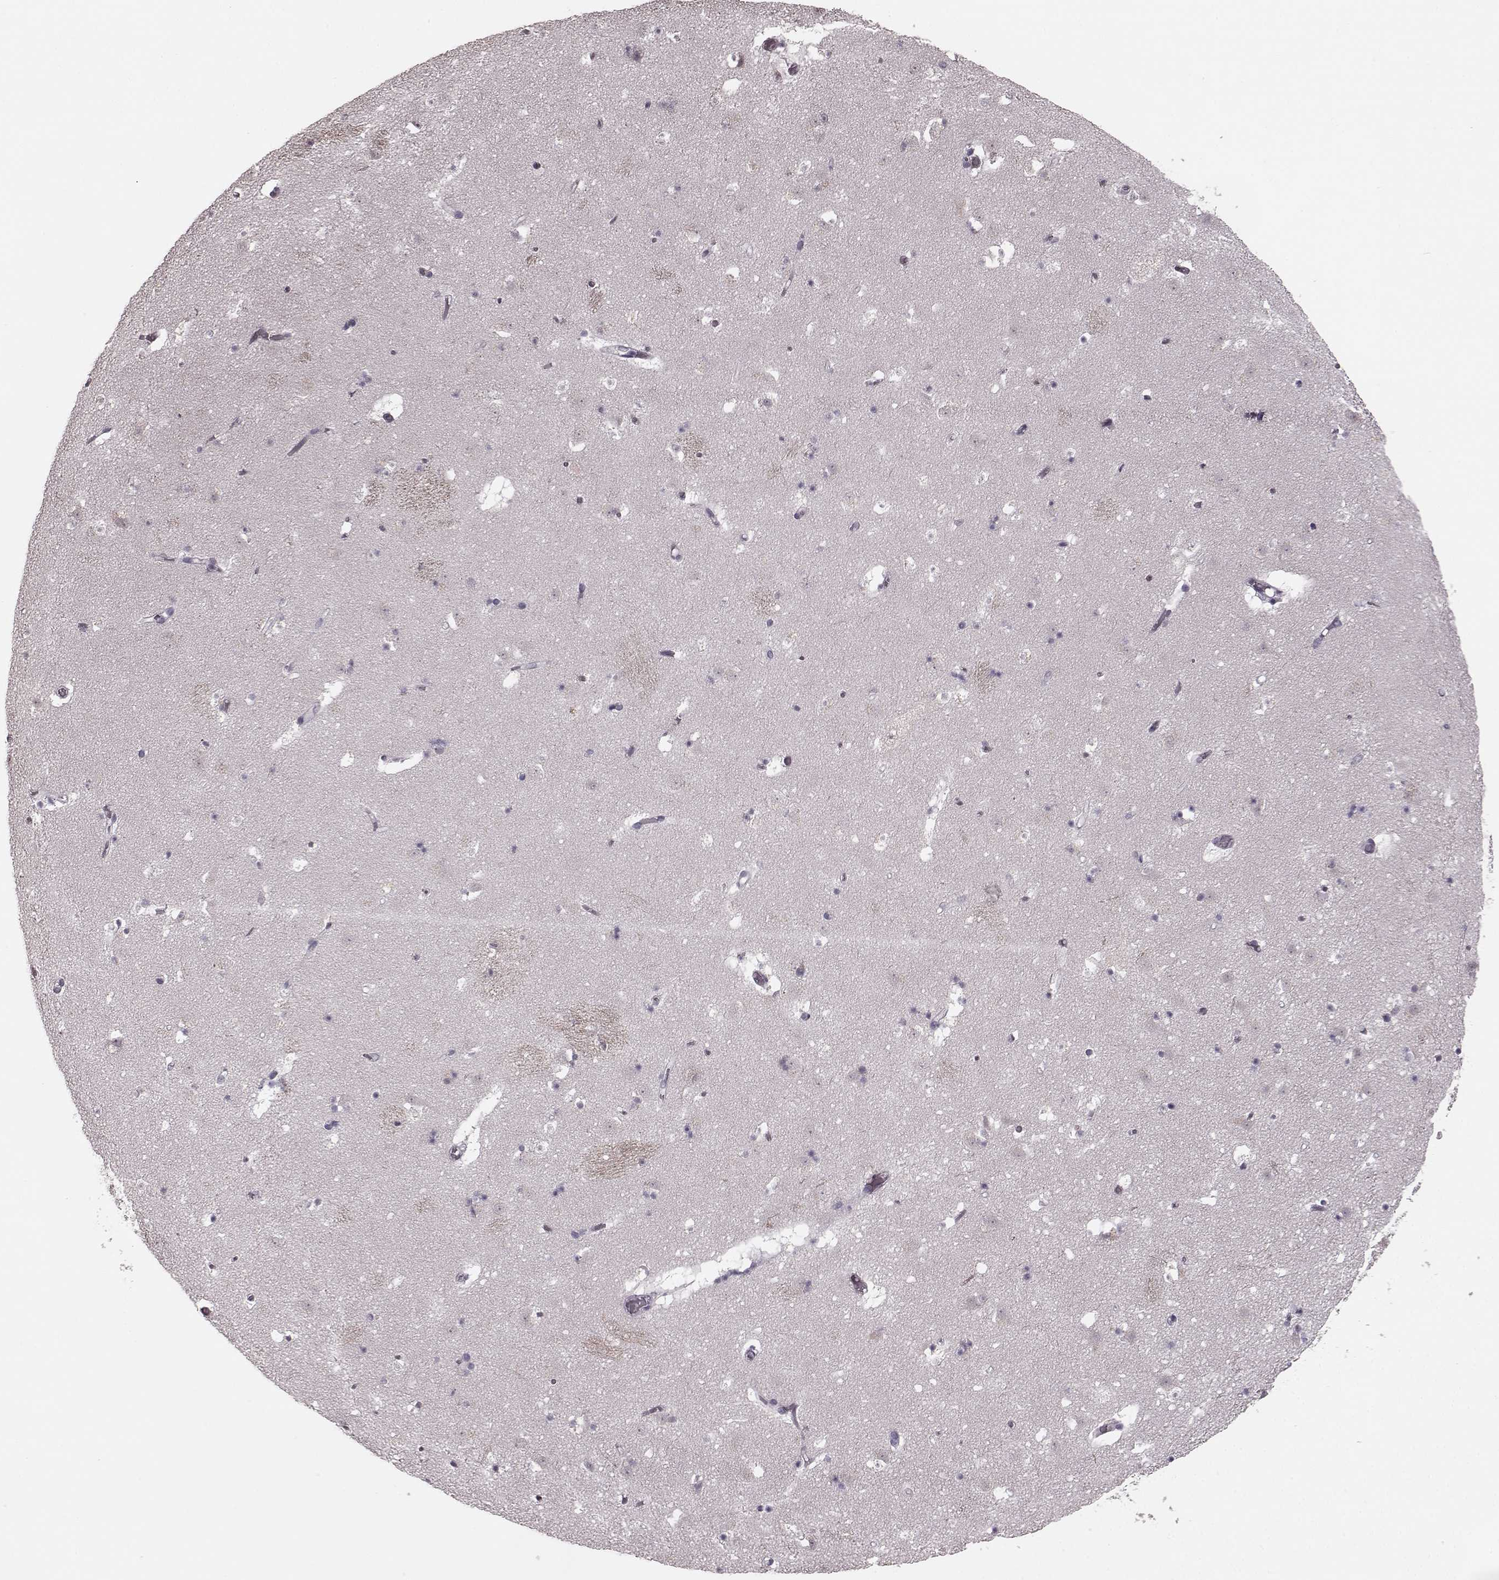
{"staining": {"intensity": "negative", "quantity": "none", "location": "none"}, "tissue": "caudate", "cell_type": "Glial cells", "image_type": "normal", "snomed": [{"axis": "morphology", "description": "Normal tissue, NOS"}, {"axis": "topography", "description": "Lateral ventricle wall"}], "caption": "Protein analysis of normal caudate demonstrates no significant staining in glial cells. (DAB immunohistochemistry with hematoxylin counter stain).", "gene": "CD28", "patient": {"sex": "female", "age": 42}}